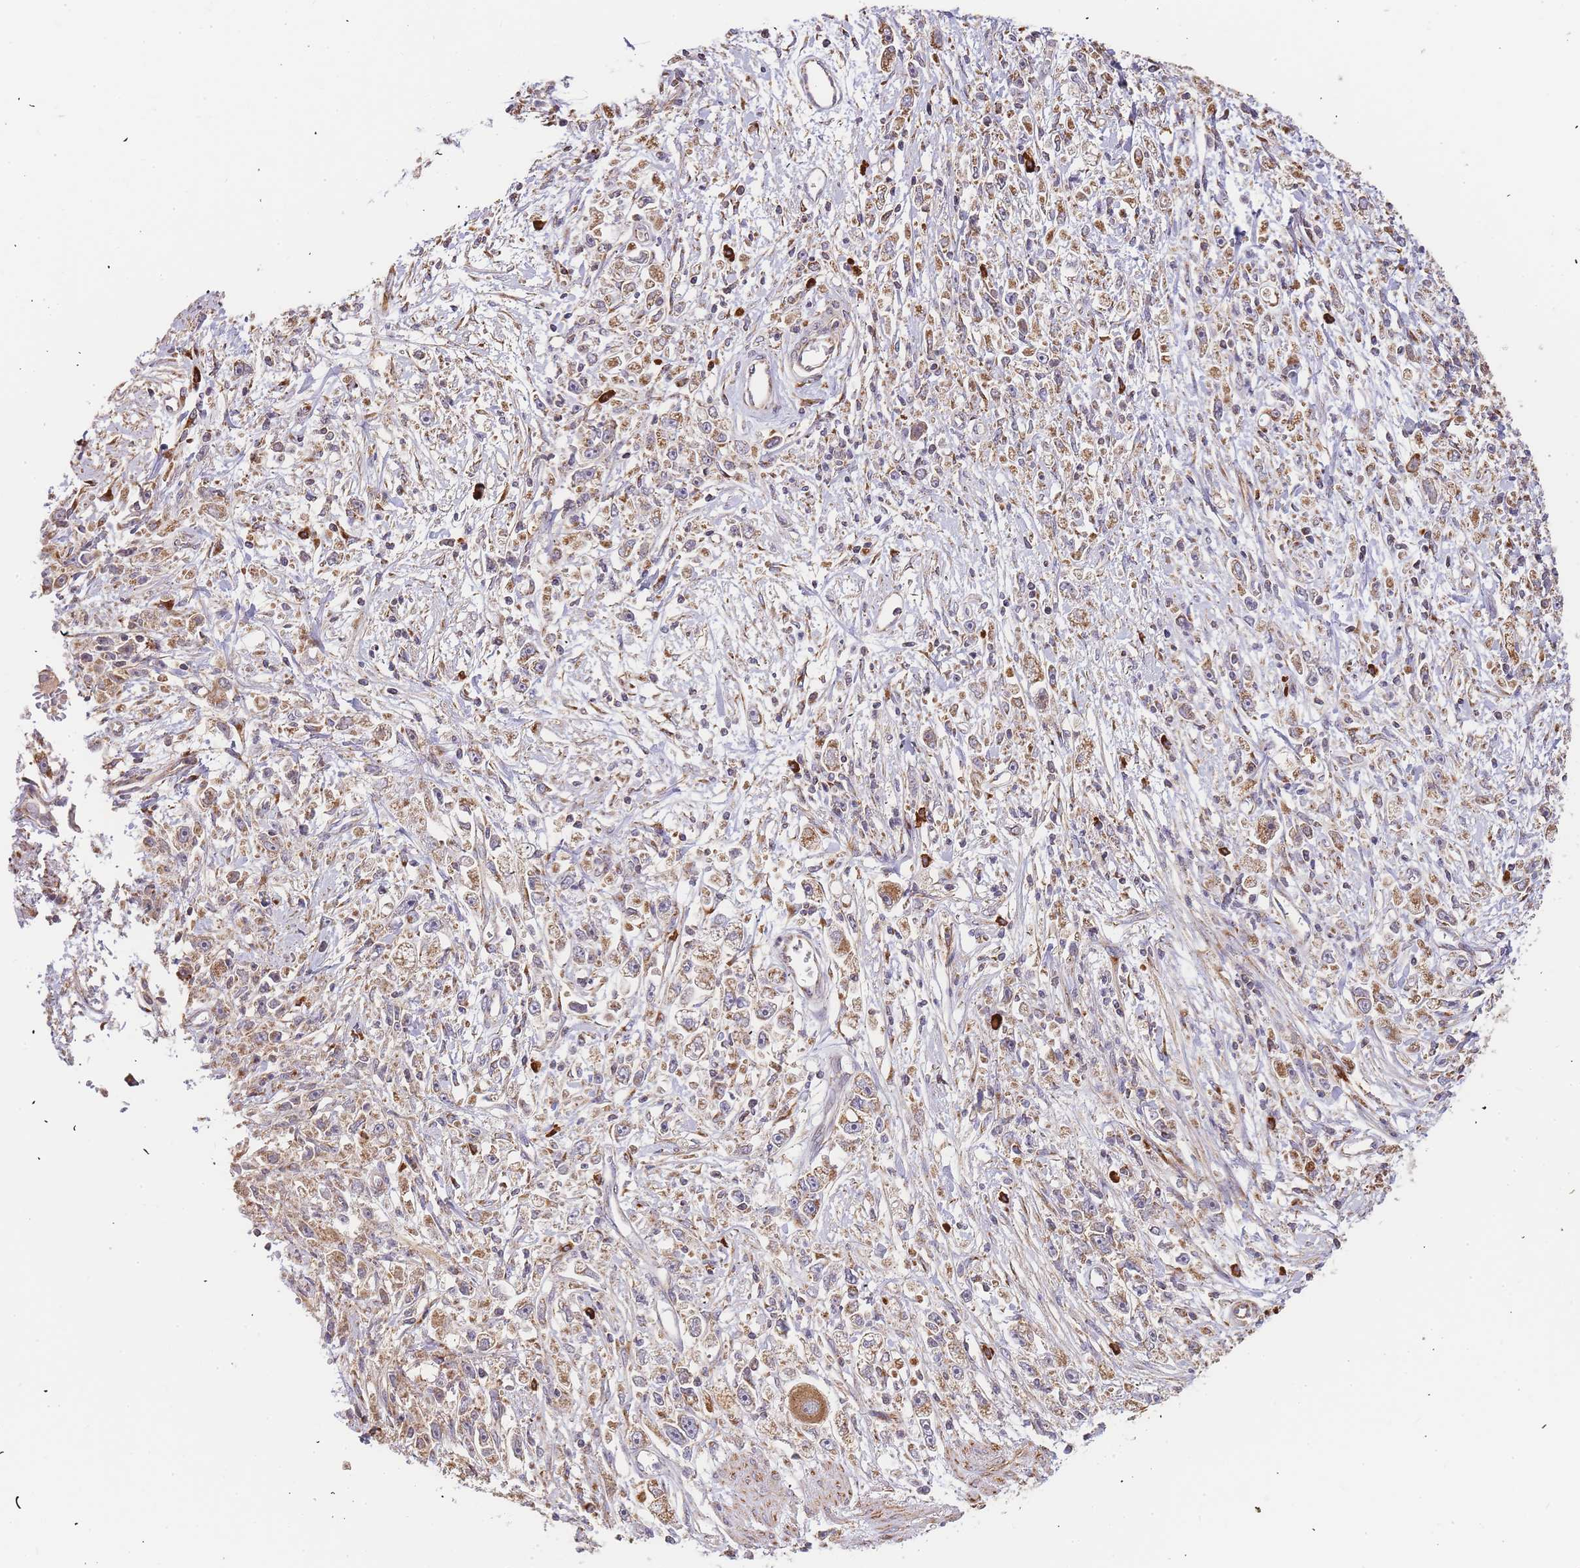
{"staining": {"intensity": "moderate", "quantity": ">75%", "location": "cytoplasmic/membranous"}, "tissue": "stomach cancer", "cell_type": "Tumor cells", "image_type": "cancer", "snomed": [{"axis": "morphology", "description": "Adenocarcinoma, NOS"}, {"axis": "topography", "description": "Stomach"}], "caption": "IHC (DAB) staining of human stomach cancer (adenocarcinoma) shows moderate cytoplasmic/membranous protein positivity in about >75% of tumor cells.", "gene": "ADCY9", "patient": {"sex": "female", "age": 59}}